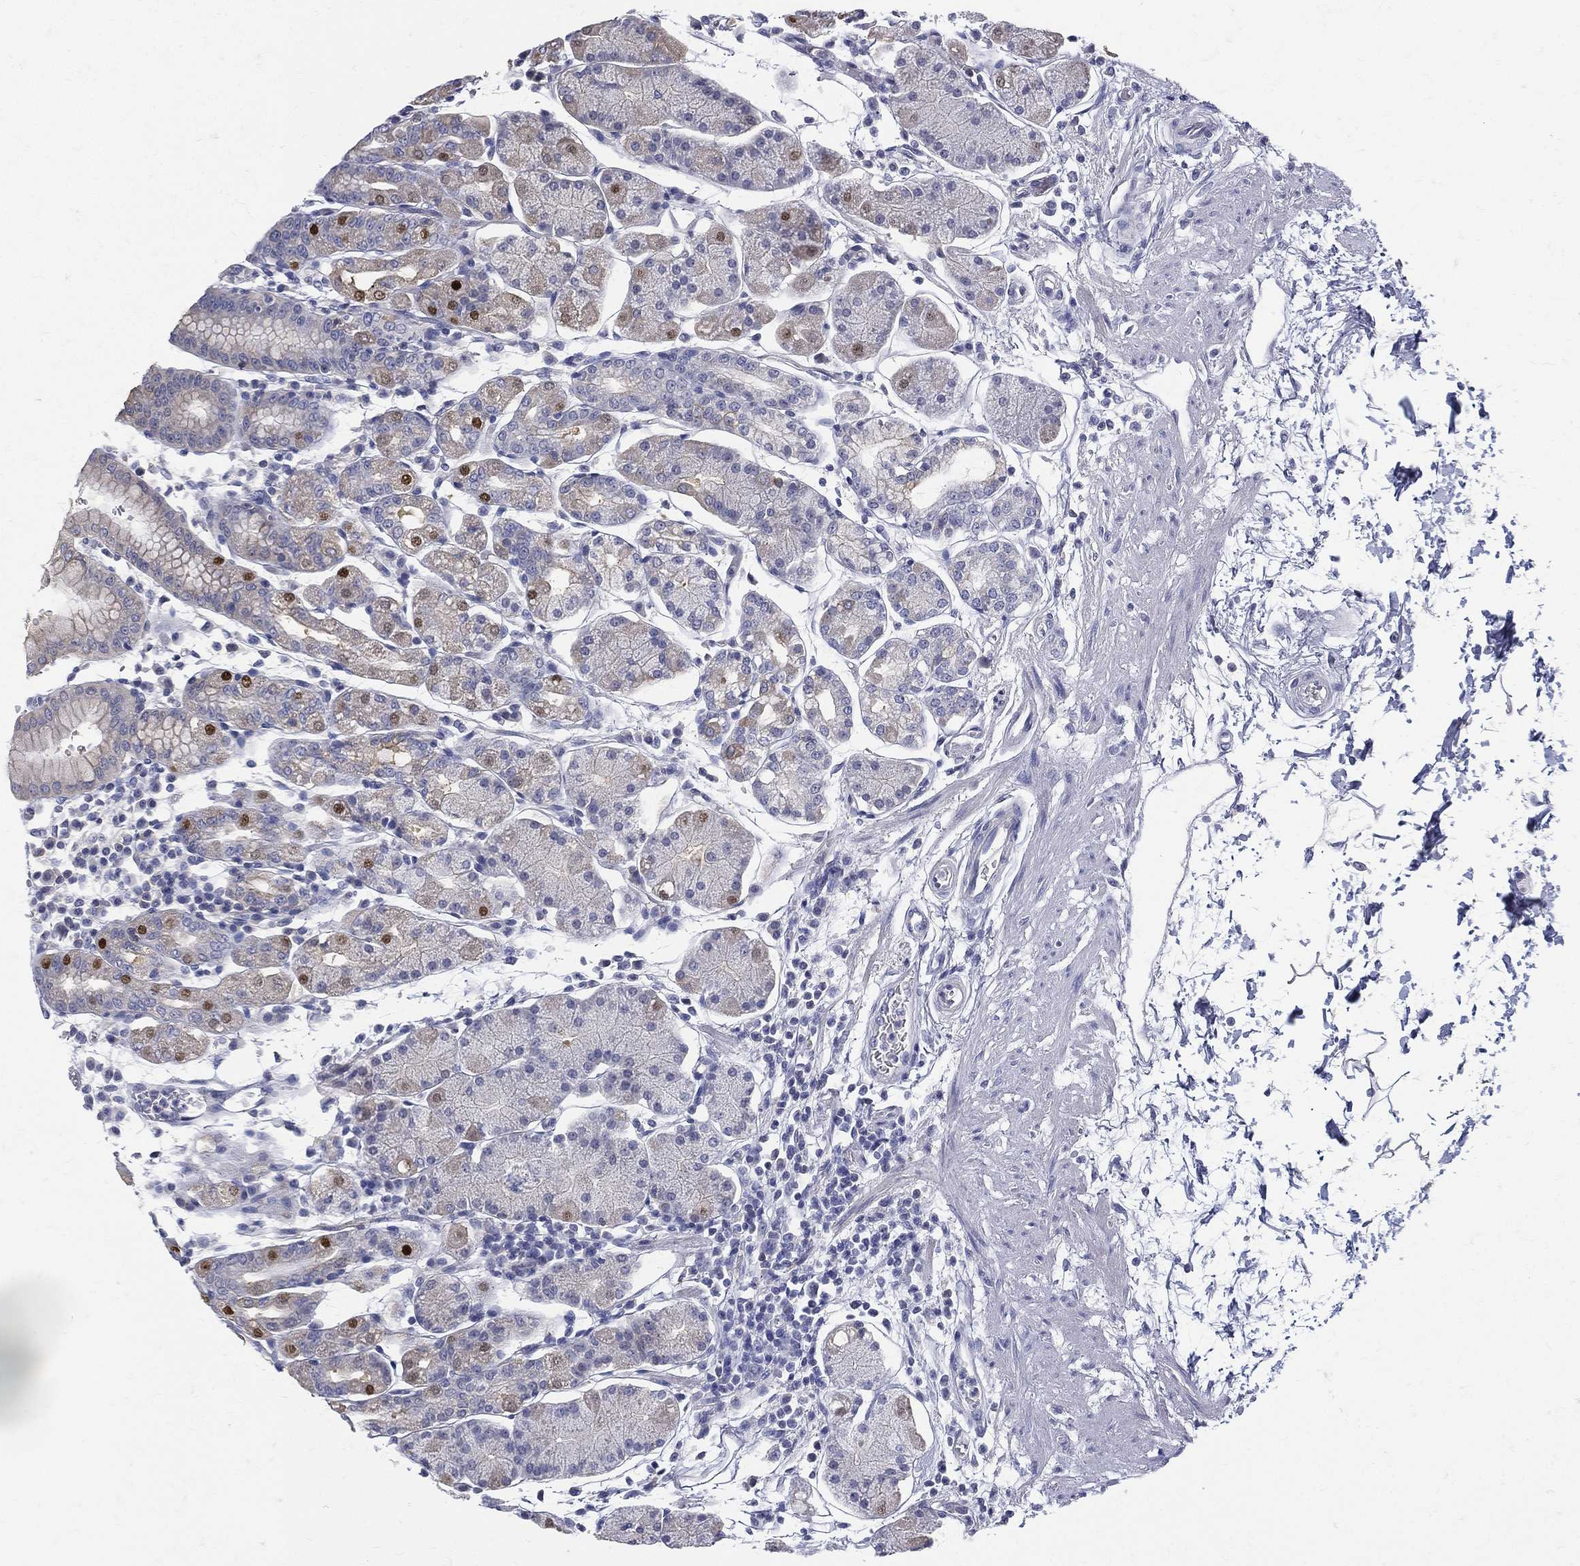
{"staining": {"intensity": "strong", "quantity": "<25%", "location": "nuclear"}, "tissue": "stomach", "cell_type": "Glandular cells", "image_type": "normal", "snomed": [{"axis": "morphology", "description": "Normal tissue, NOS"}, {"axis": "topography", "description": "Stomach"}], "caption": "A high-resolution image shows IHC staining of normal stomach, which demonstrates strong nuclear expression in about <25% of glandular cells.", "gene": "ETNPPL", "patient": {"sex": "male", "age": 54}}